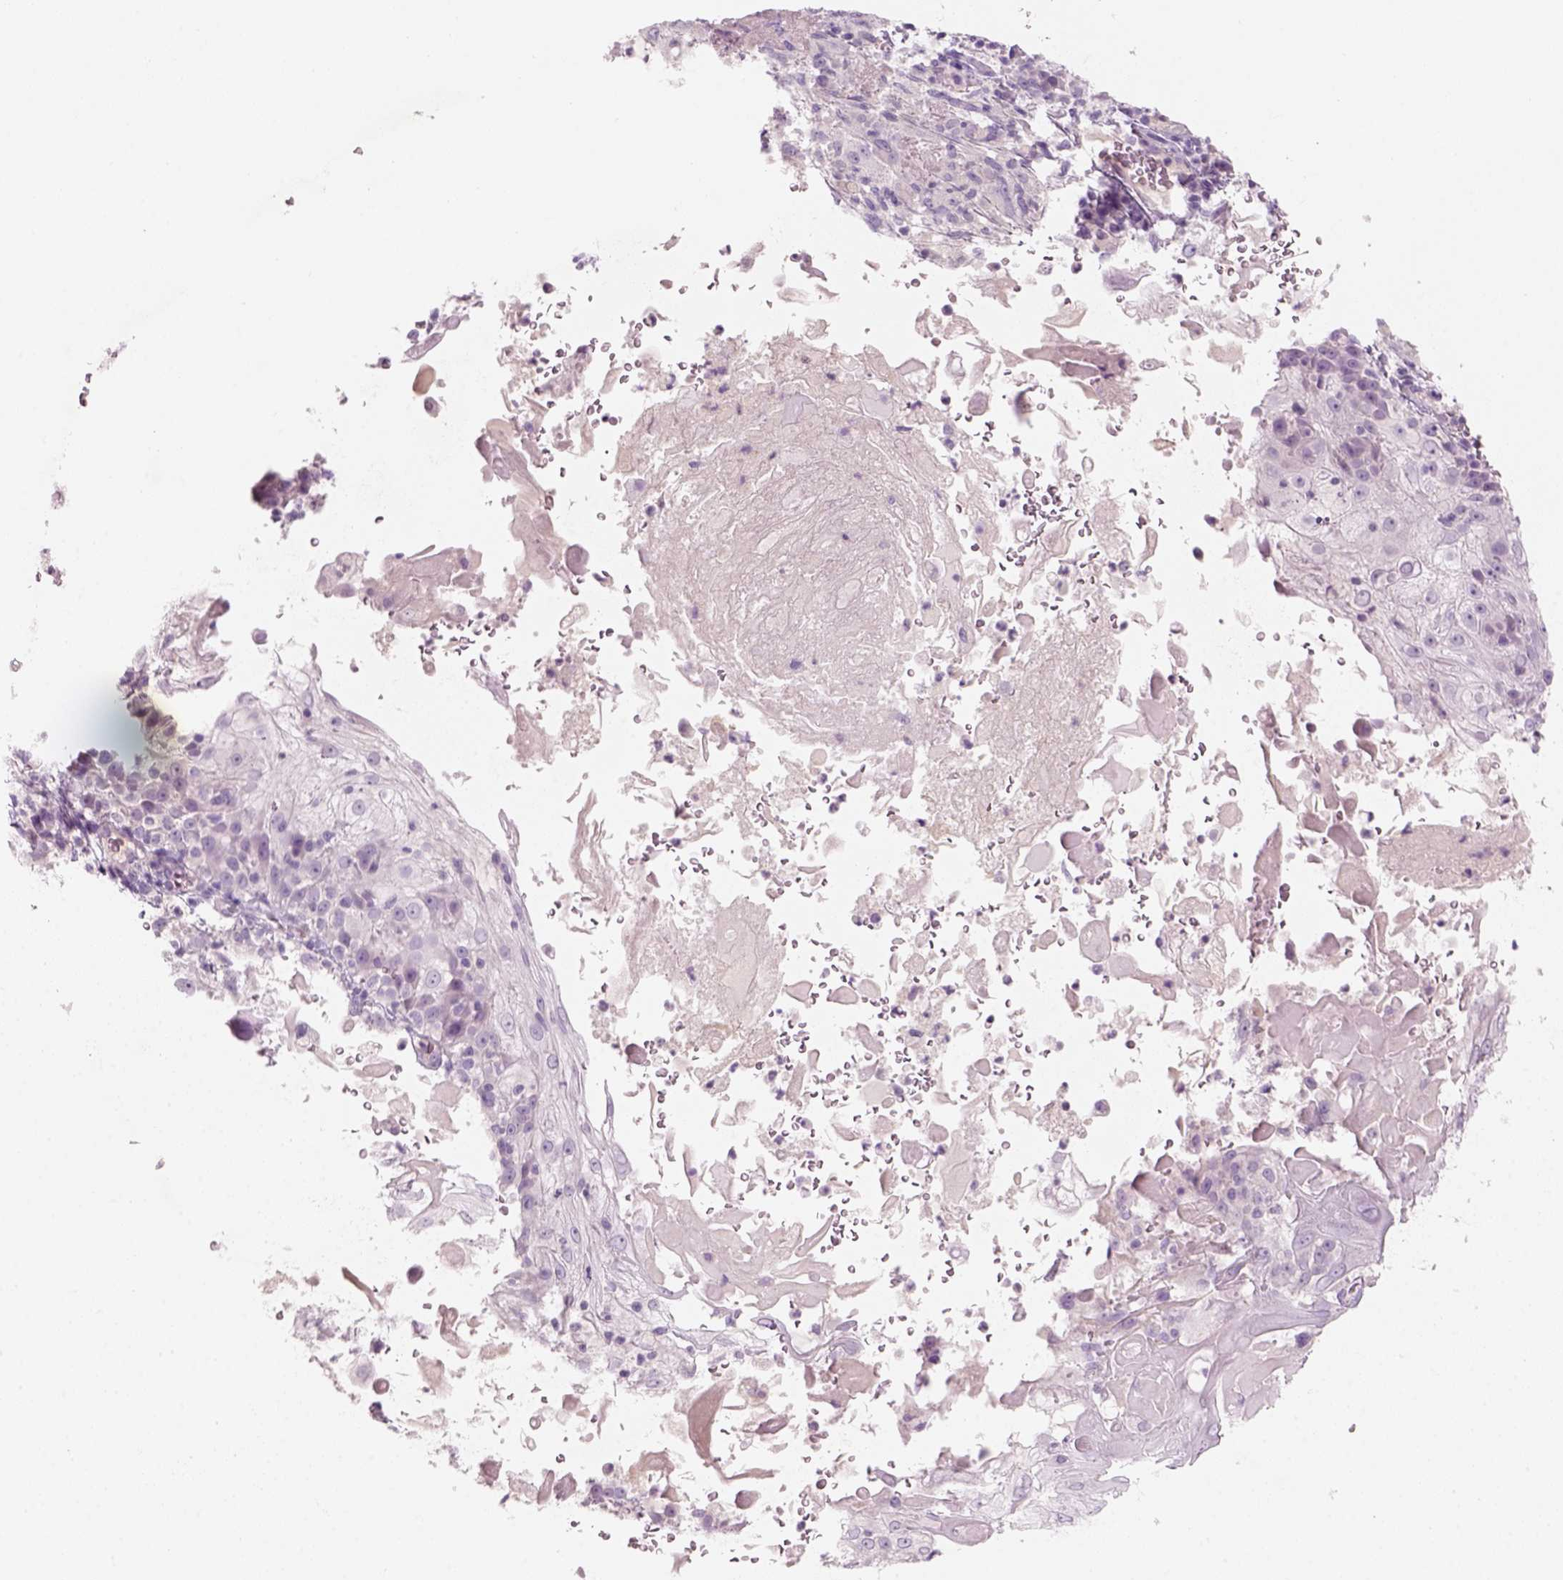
{"staining": {"intensity": "negative", "quantity": "none", "location": "none"}, "tissue": "skin cancer", "cell_type": "Tumor cells", "image_type": "cancer", "snomed": [{"axis": "morphology", "description": "Normal tissue, NOS"}, {"axis": "morphology", "description": "Squamous cell carcinoma, NOS"}, {"axis": "topography", "description": "Skin"}], "caption": "Immunohistochemistry of squamous cell carcinoma (skin) shows no positivity in tumor cells.", "gene": "KRT25", "patient": {"sex": "female", "age": 83}}